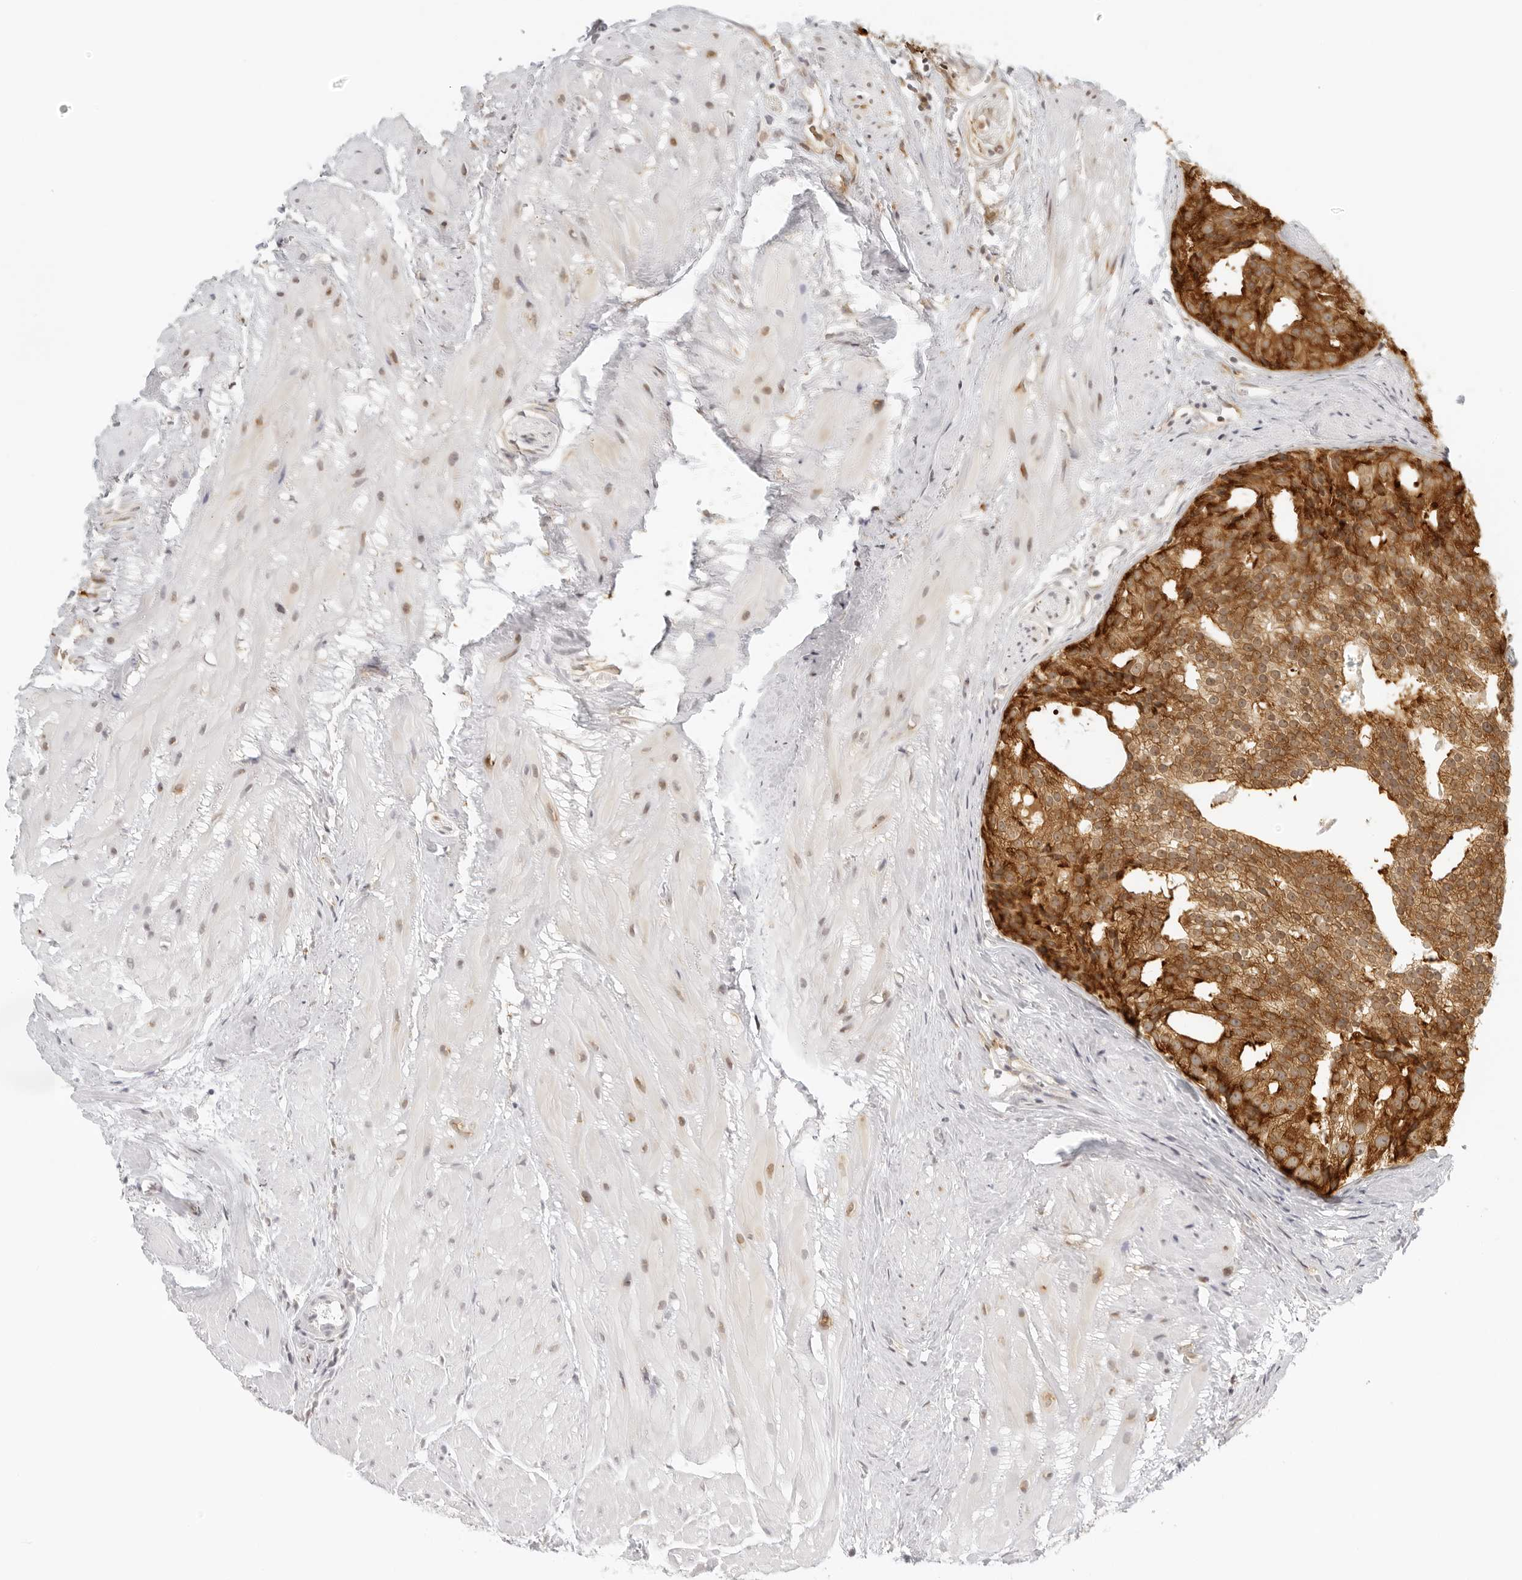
{"staining": {"intensity": "strong", "quantity": ">75%", "location": "cytoplasmic/membranous"}, "tissue": "prostate cancer", "cell_type": "Tumor cells", "image_type": "cancer", "snomed": [{"axis": "morphology", "description": "Adenocarcinoma, Low grade"}, {"axis": "topography", "description": "Prostate"}], "caption": "There is high levels of strong cytoplasmic/membranous positivity in tumor cells of prostate adenocarcinoma (low-grade), as demonstrated by immunohistochemical staining (brown color).", "gene": "EIF4G1", "patient": {"sex": "male", "age": 88}}